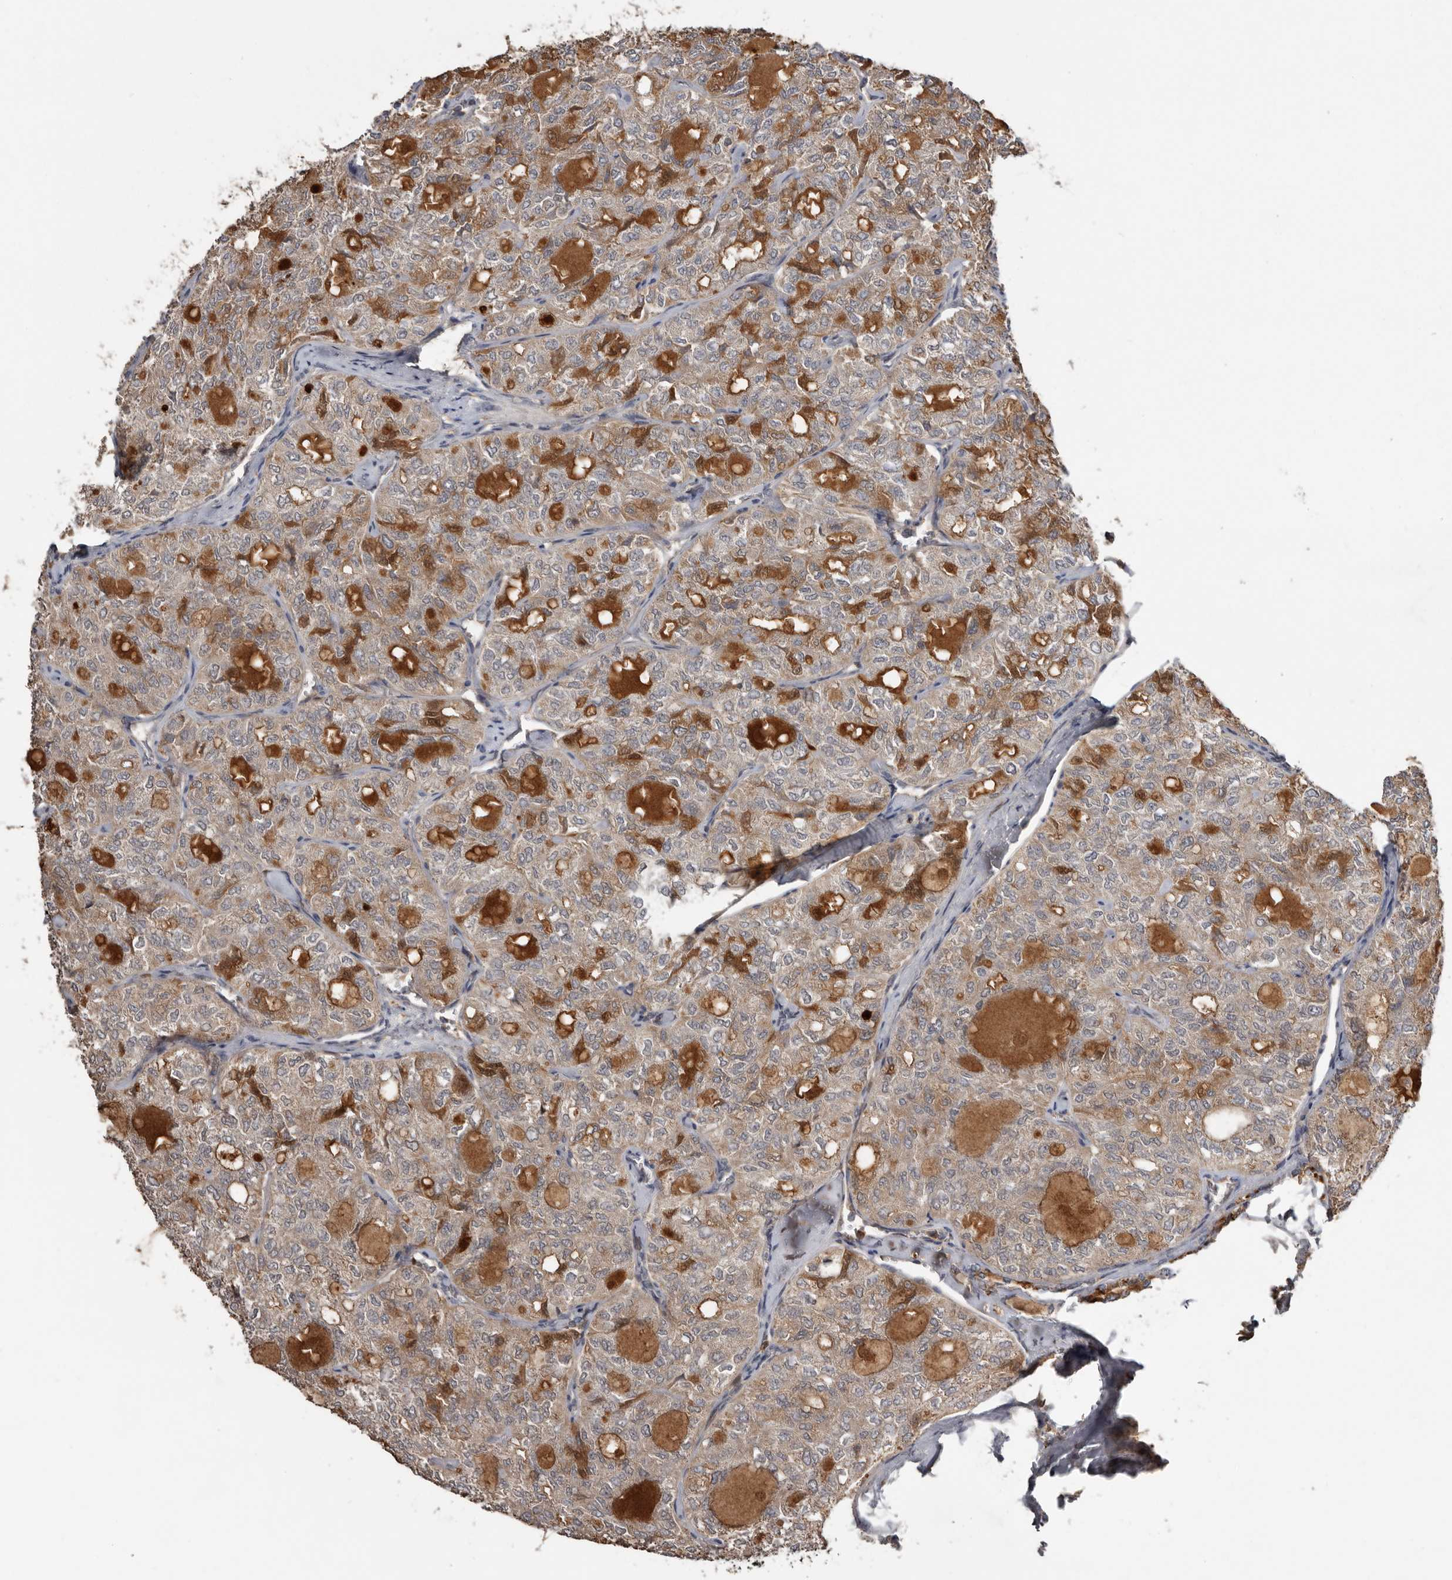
{"staining": {"intensity": "weak", "quantity": "25%-75%", "location": "cytoplasmic/membranous"}, "tissue": "thyroid cancer", "cell_type": "Tumor cells", "image_type": "cancer", "snomed": [{"axis": "morphology", "description": "Follicular adenoma carcinoma, NOS"}, {"axis": "topography", "description": "Thyroid gland"}], "caption": "Weak cytoplasmic/membranous protein expression is appreciated in about 25%-75% of tumor cells in thyroid cancer. The staining is performed using DAB brown chromogen to label protein expression. The nuclei are counter-stained blue using hematoxylin.", "gene": "NMUR1", "patient": {"sex": "male", "age": 75}}